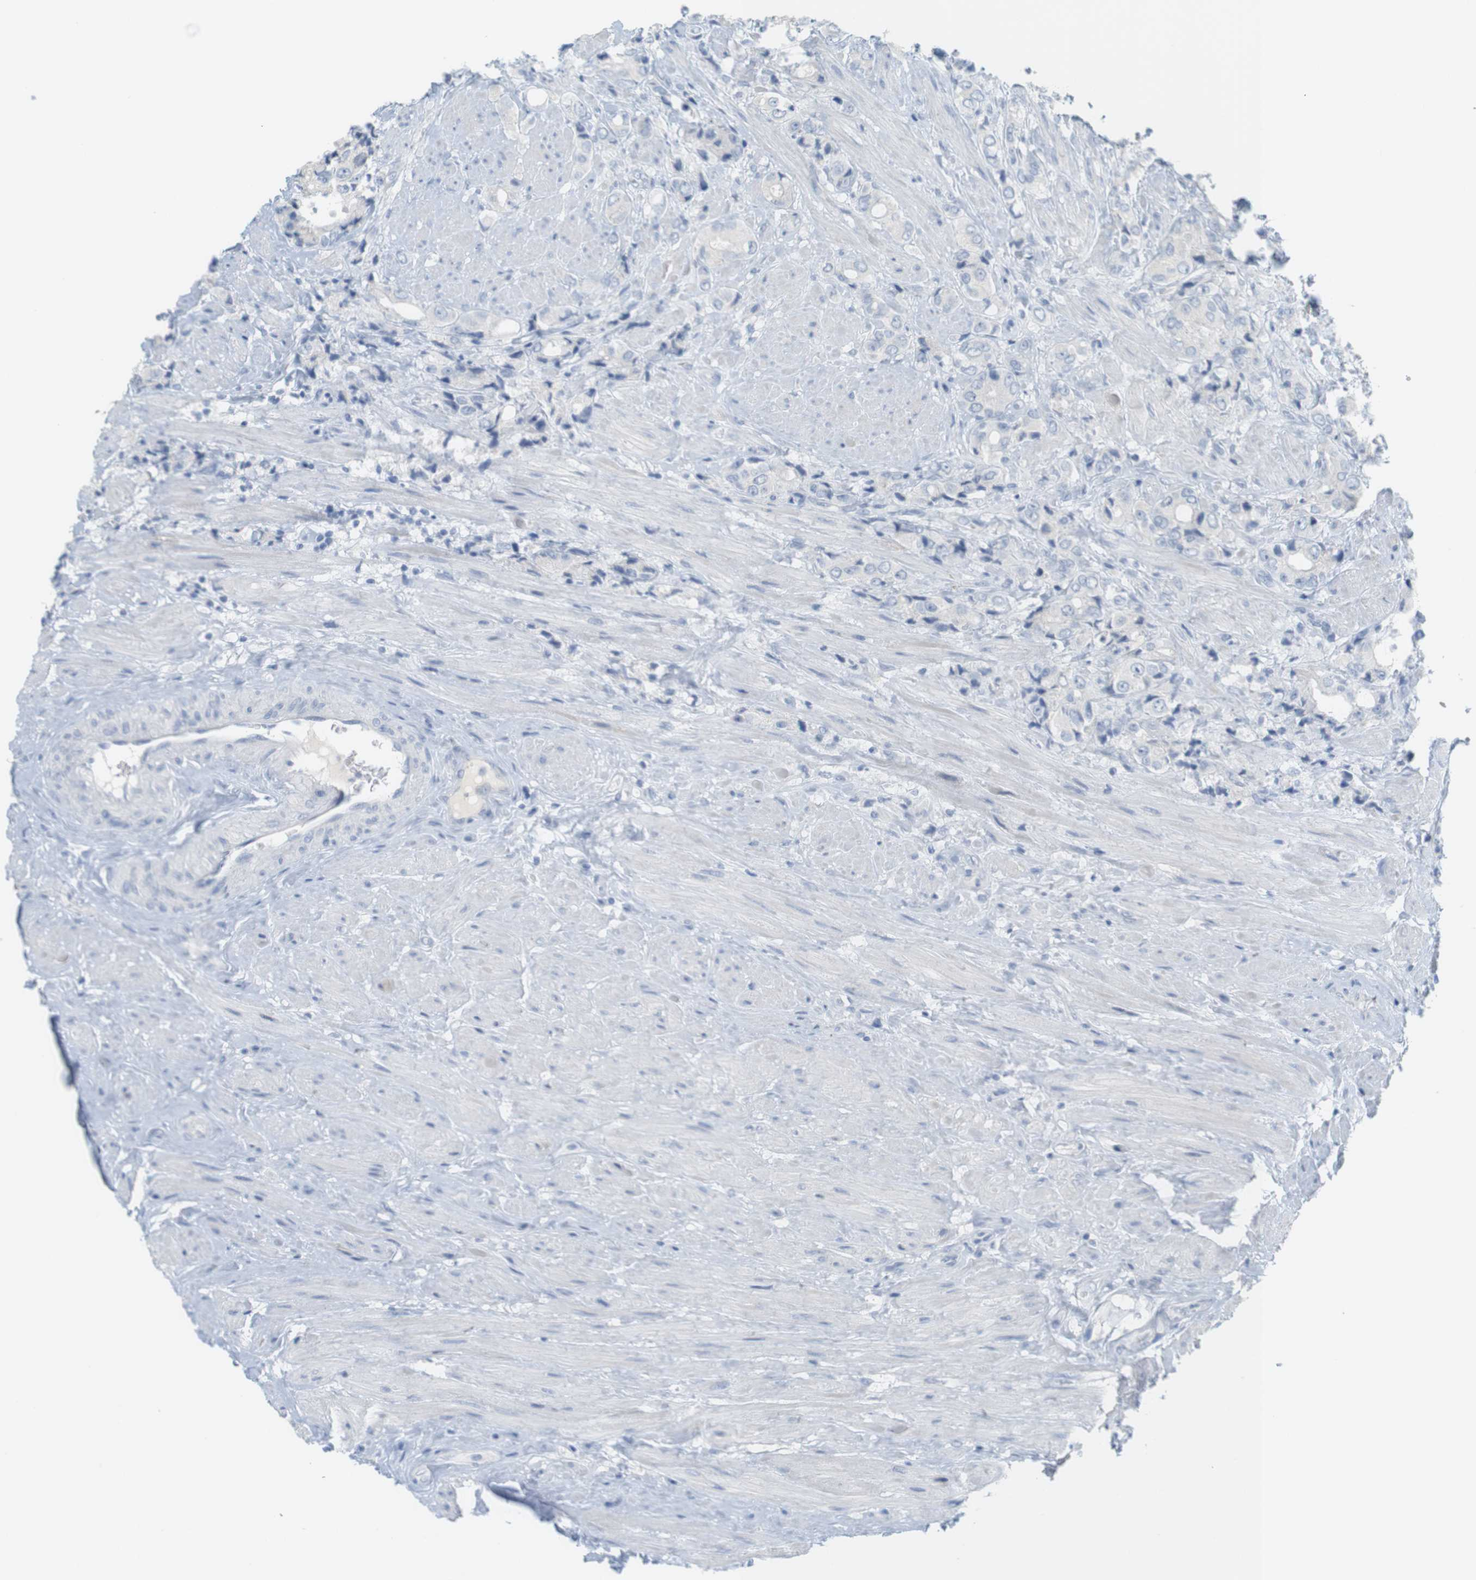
{"staining": {"intensity": "negative", "quantity": "none", "location": "none"}, "tissue": "prostate cancer", "cell_type": "Tumor cells", "image_type": "cancer", "snomed": [{"axis": "morphology", "description": "Adenocarcinoma, High grade"}, {"axis": "topography", "description": "Prostate"}], "caption": "Protein analysis of high-grade adenocarcinoma (prostate) demonstrates no significant expression in tumor cells.", "gene": "RGS9", "patient": {"sex": "male", "age": 61}}